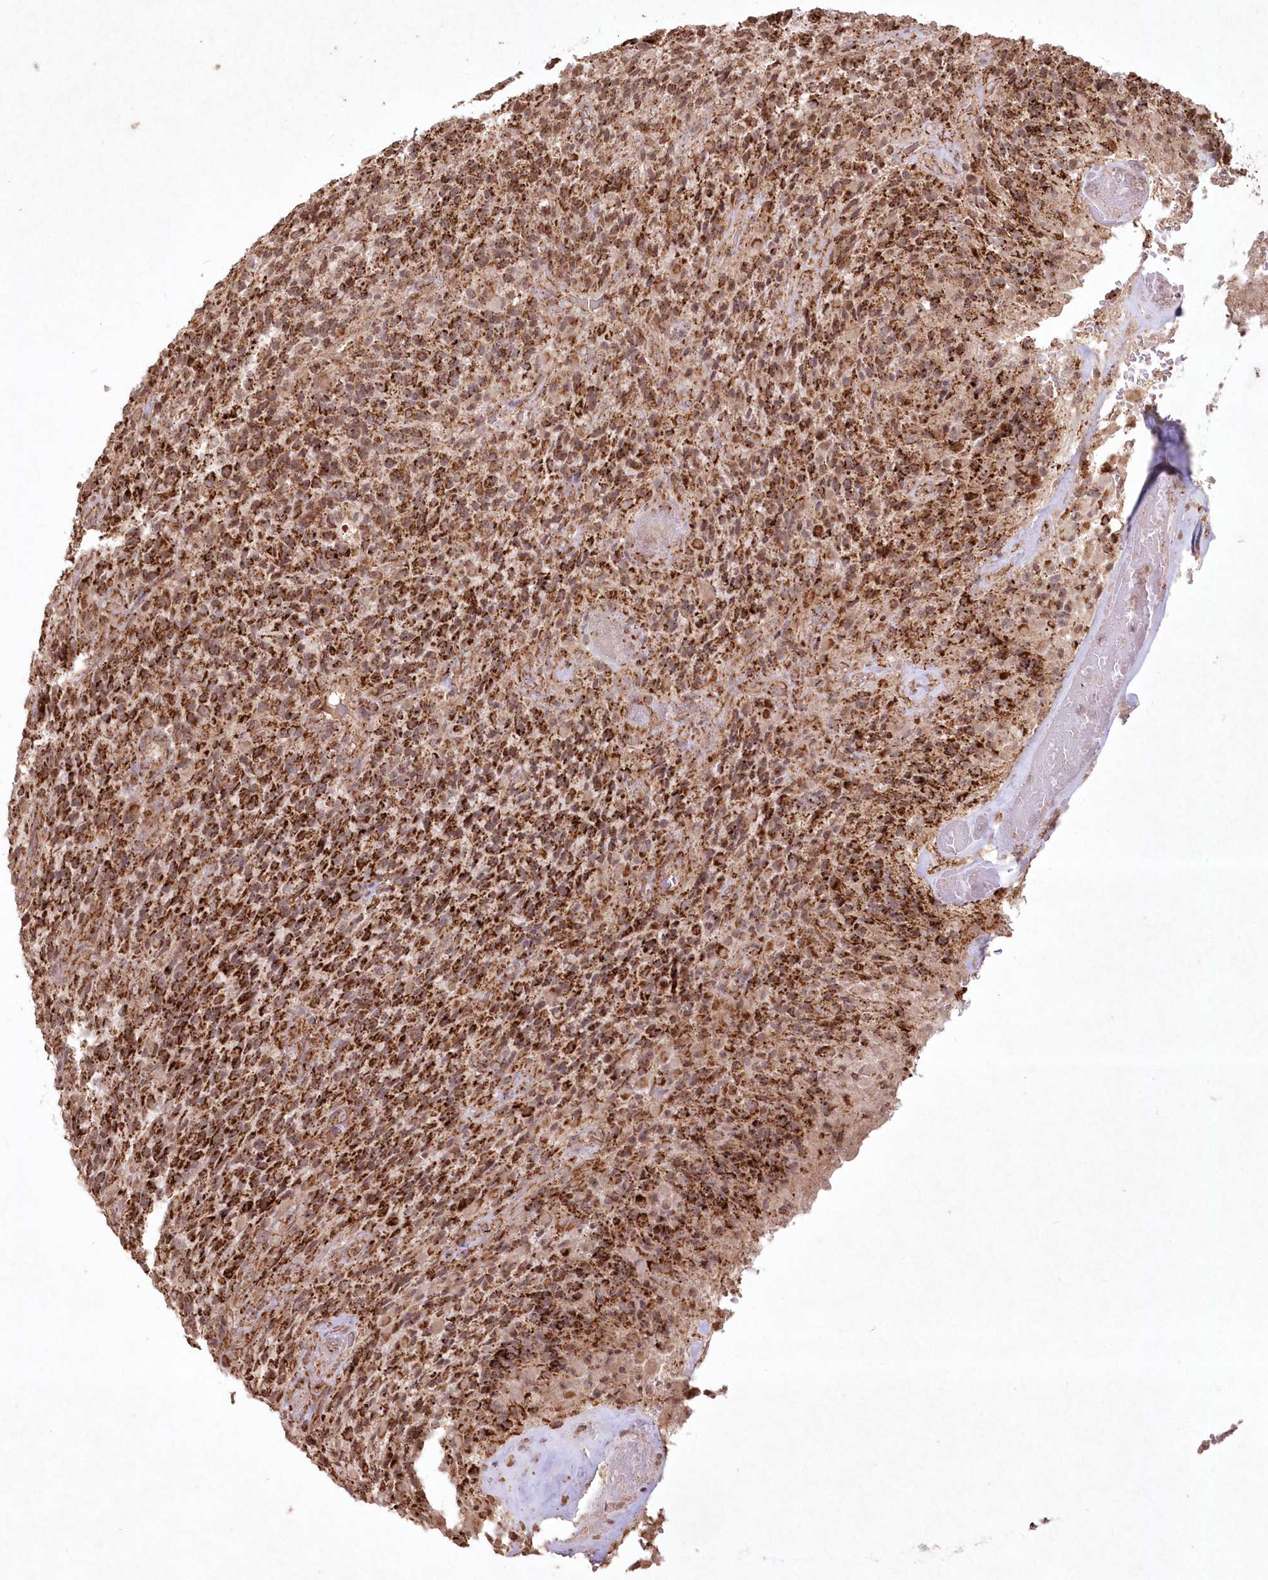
{"staining": {"intensity": "strong", "quantity": ">75%", "location": "cytoplasmic/membranous"}, "tissue": "glioma", "cell_type": "Tumor cells", "image_type": "cancer", "snomed": [{"axis": "morphology", "description": "Glioma, malignant, High grade"}, {"axis": "topography", "description": "Brain"}], "caption": "The micrograph exhibits staining of glioma, revealing strong cytoplasmic/membranous protein positivity (brown color) within tumor cells.", "gene": "LRPPRC", "patient": {"sex": "male", "age": 71}}